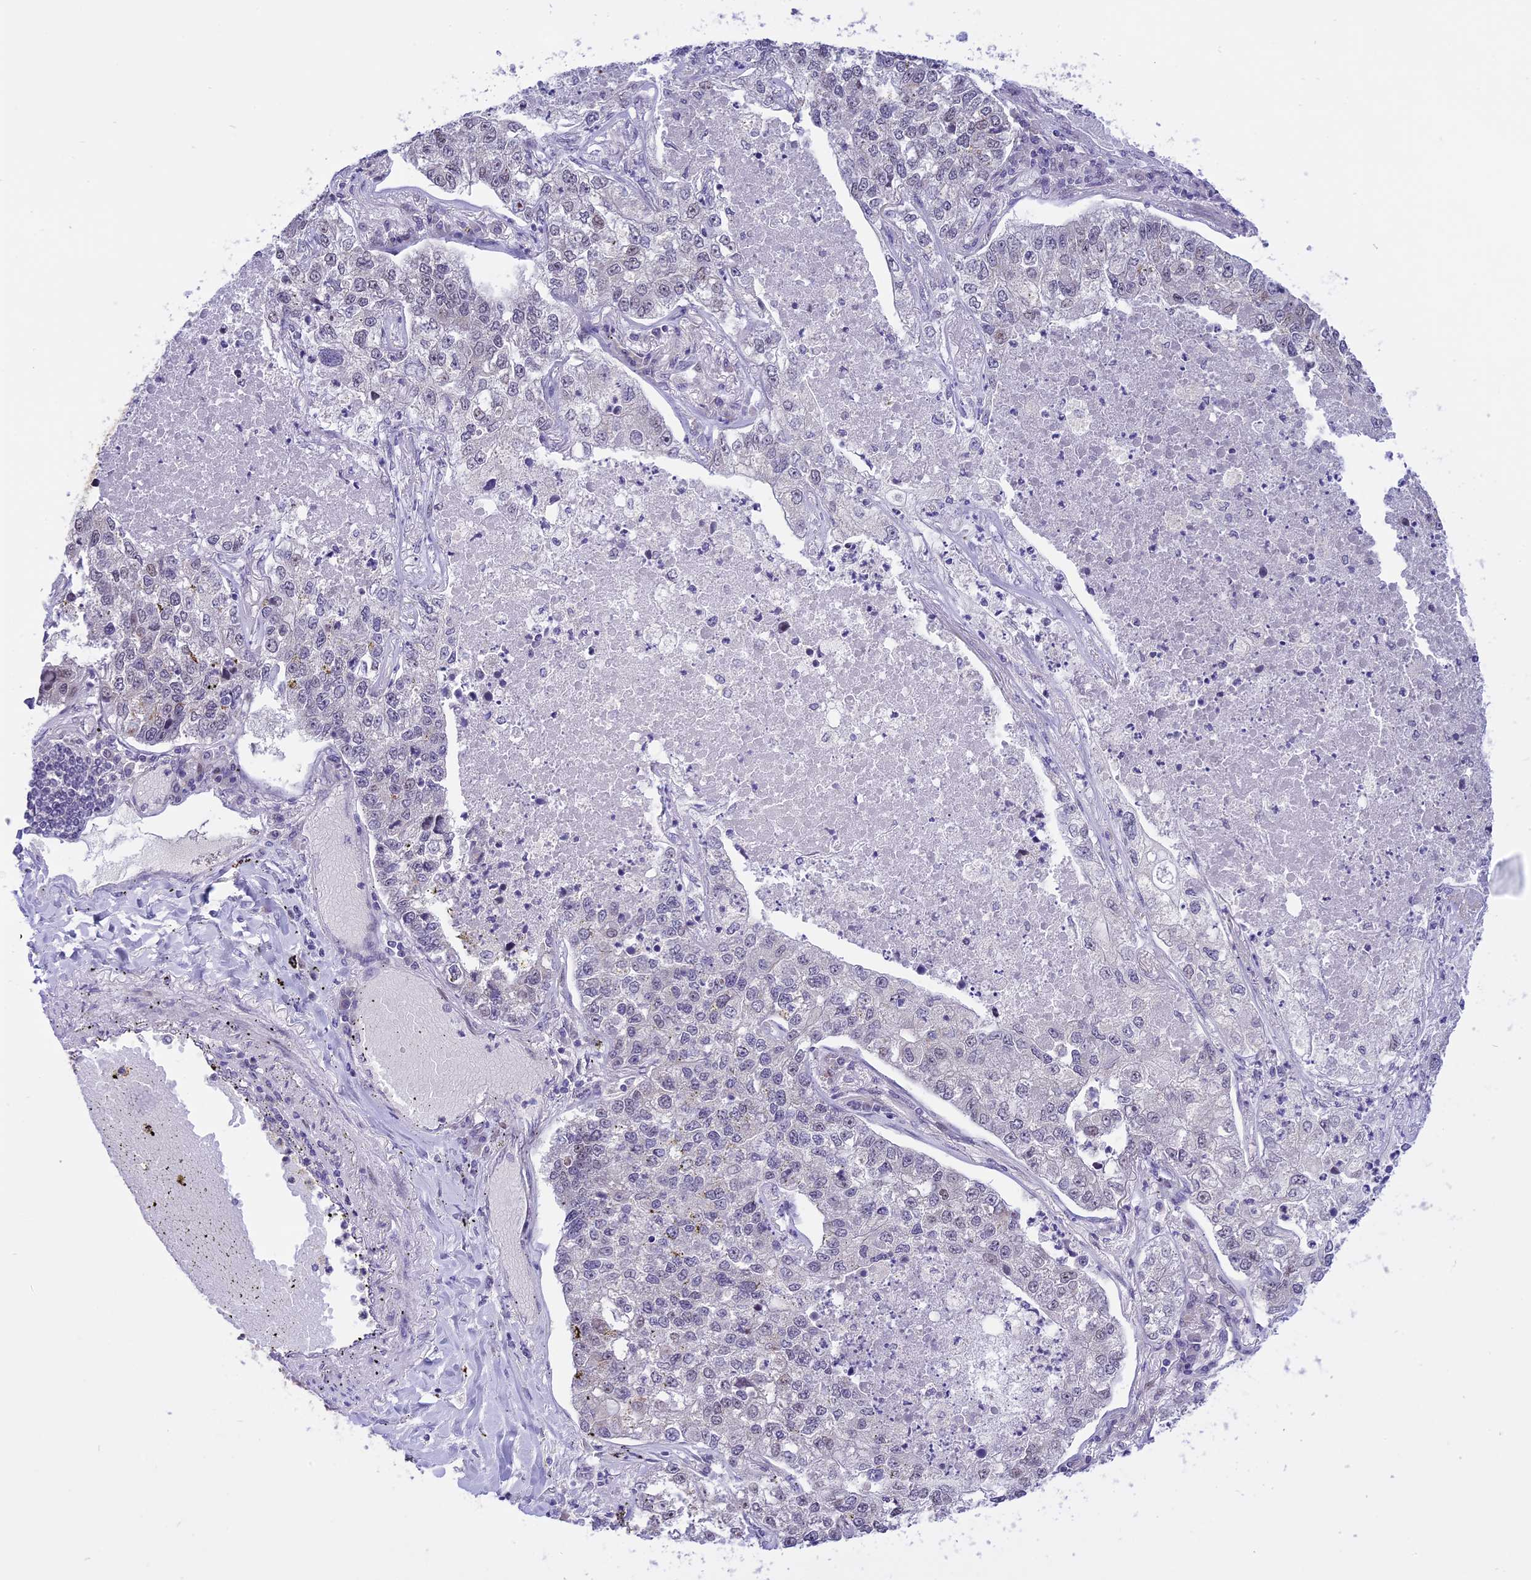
{"staining": {"intensity": "negative", "quantity": "none", "location": "none"}, "tissue": "lung cancer", "cell_type": "Tumor cells", "image_type": "cancer", "snomed": [{"axis": "morphology", "description": "Adenocarcinoma, NOS"}, {"axis": "topography", "description": "Lung"}], "caption": "High magnification brightfield microscopy of lung cancer stained with DAB (3,3'-diaminobenzidine) (brown) and counterstained with hematoxylin (blue): tumor cells show no significant expression.", "gene": "ZNF837", "patient": {"sex": "male", "age": 49}}